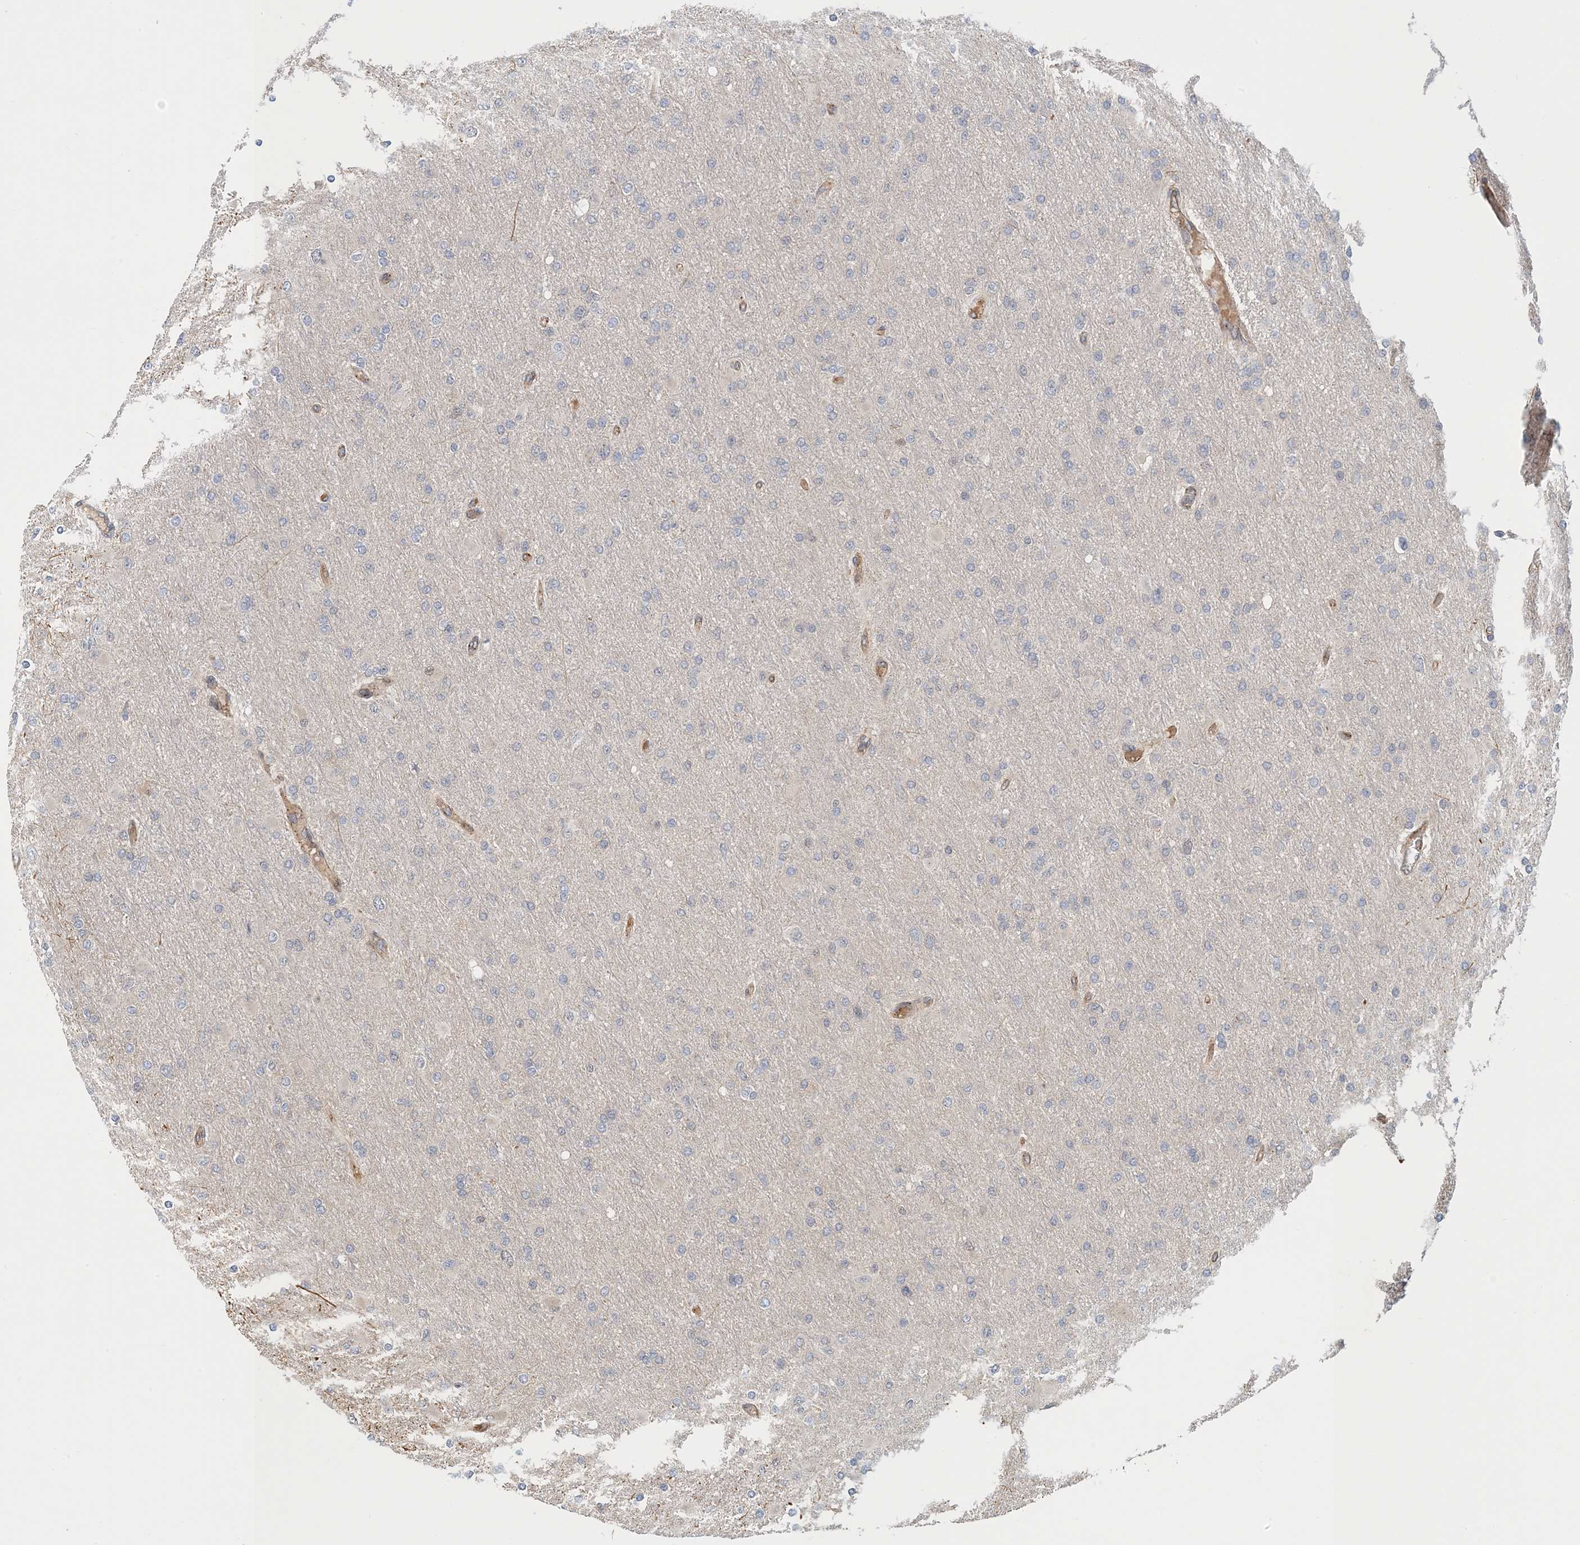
{"staining": {"intensity": "negative", "quantity": "none", "location": "none"}, "tissue": "glioma", "cell_type": "Tumor cells", "image_type": "cancer", "snomed": [{"axis": "morphology", "description": "Glioma, malignant, High grade"}, {"axis": "topography", "description": "Cerebral cortex"}], "caption": "Human glioma stained for a protein using immunohistochemistry (IHC) displays no positivity in tumor cells.", "gene": "MAPKBP1", "patient": {"sex": "female", "age": 36}}